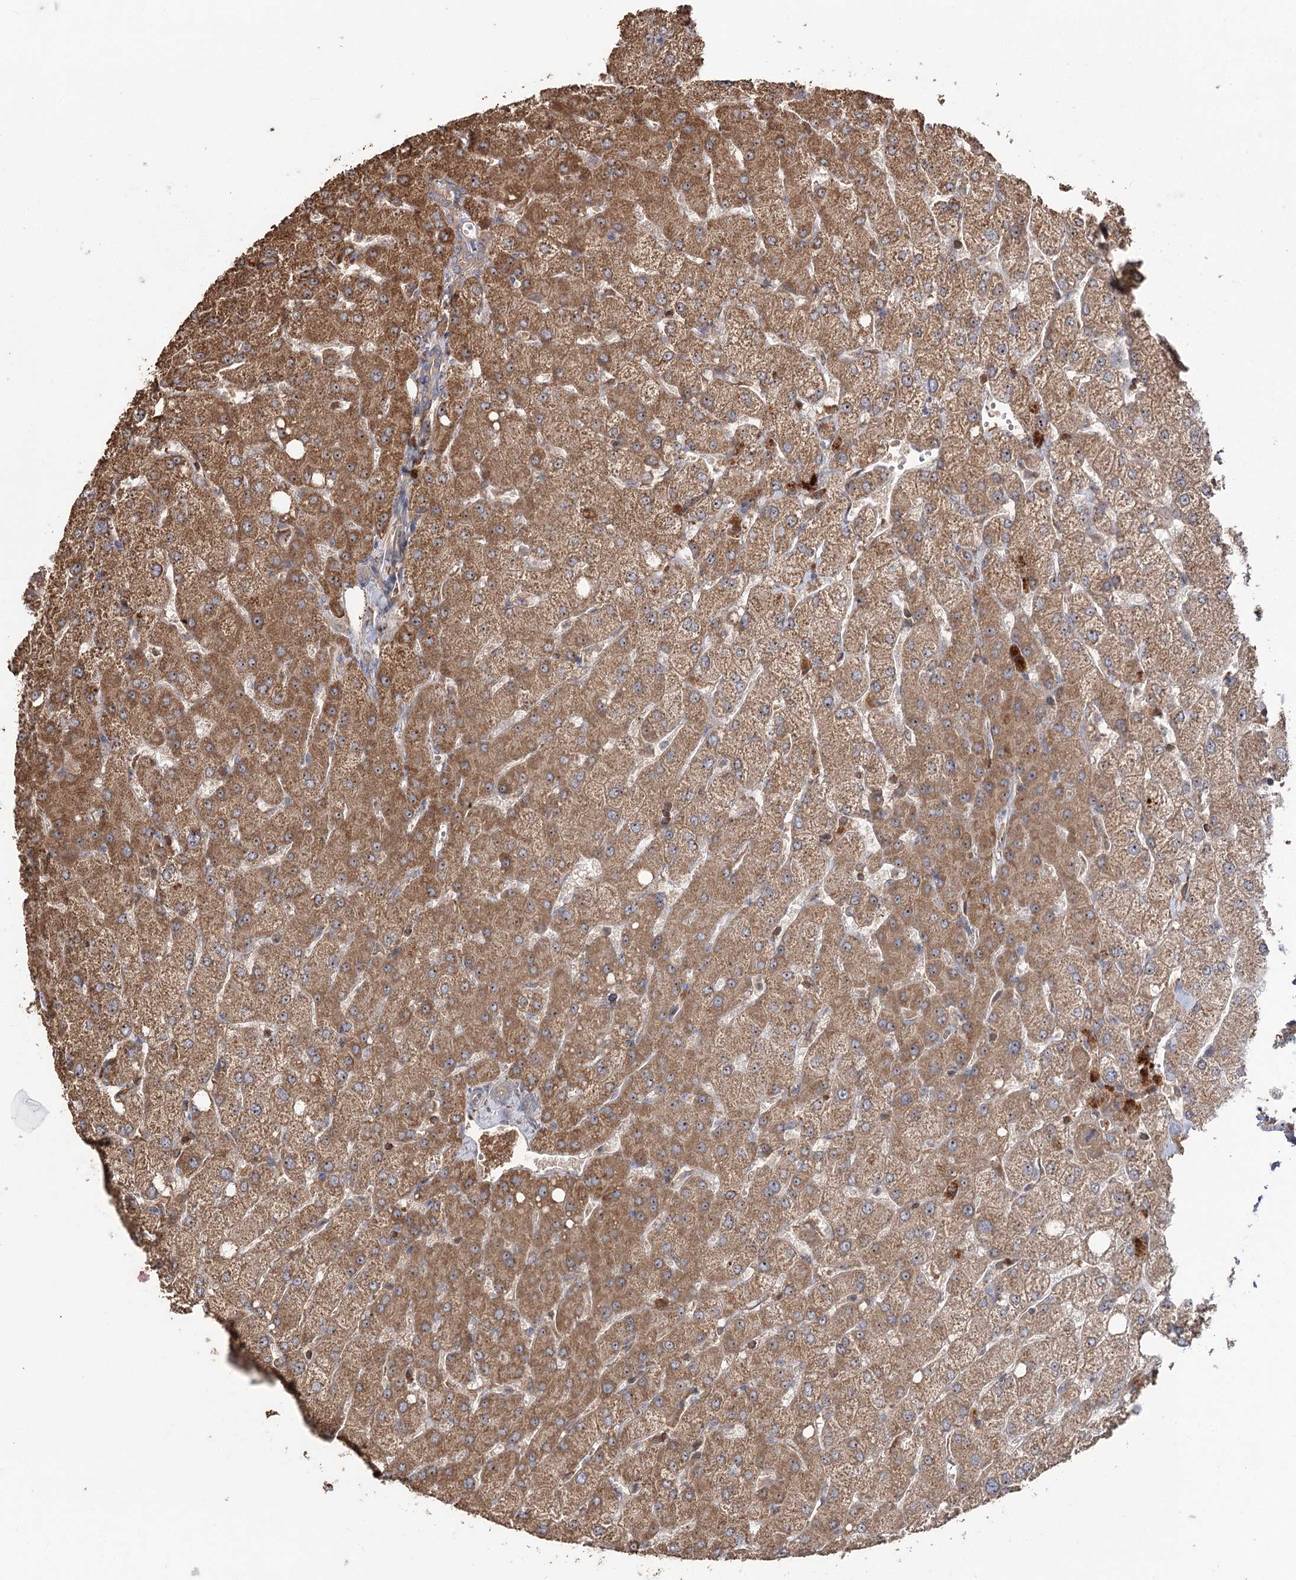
{"staining": {"intensity": "weak", "quantity": ">75%", "location": "cytoplasmic/membranous"}, "tissue": "liver", "cell_type": "Cholangiocytes", "image_type": "normal", "snomed": [{"axis": "morphology", "description": "Normal tissue, NOS"}, {"axis": "topography", "description": "Liver"}], "caption": "Immunohistochemistry (IHC) image of normal human liver stained for a protein (brown), which exhibits low levels of weak cytoplasmic/membranous positivity in about >75% of cholangiocytes.", "gene": "FAM53B", "patient": {"sex": "female", "age": 54}}